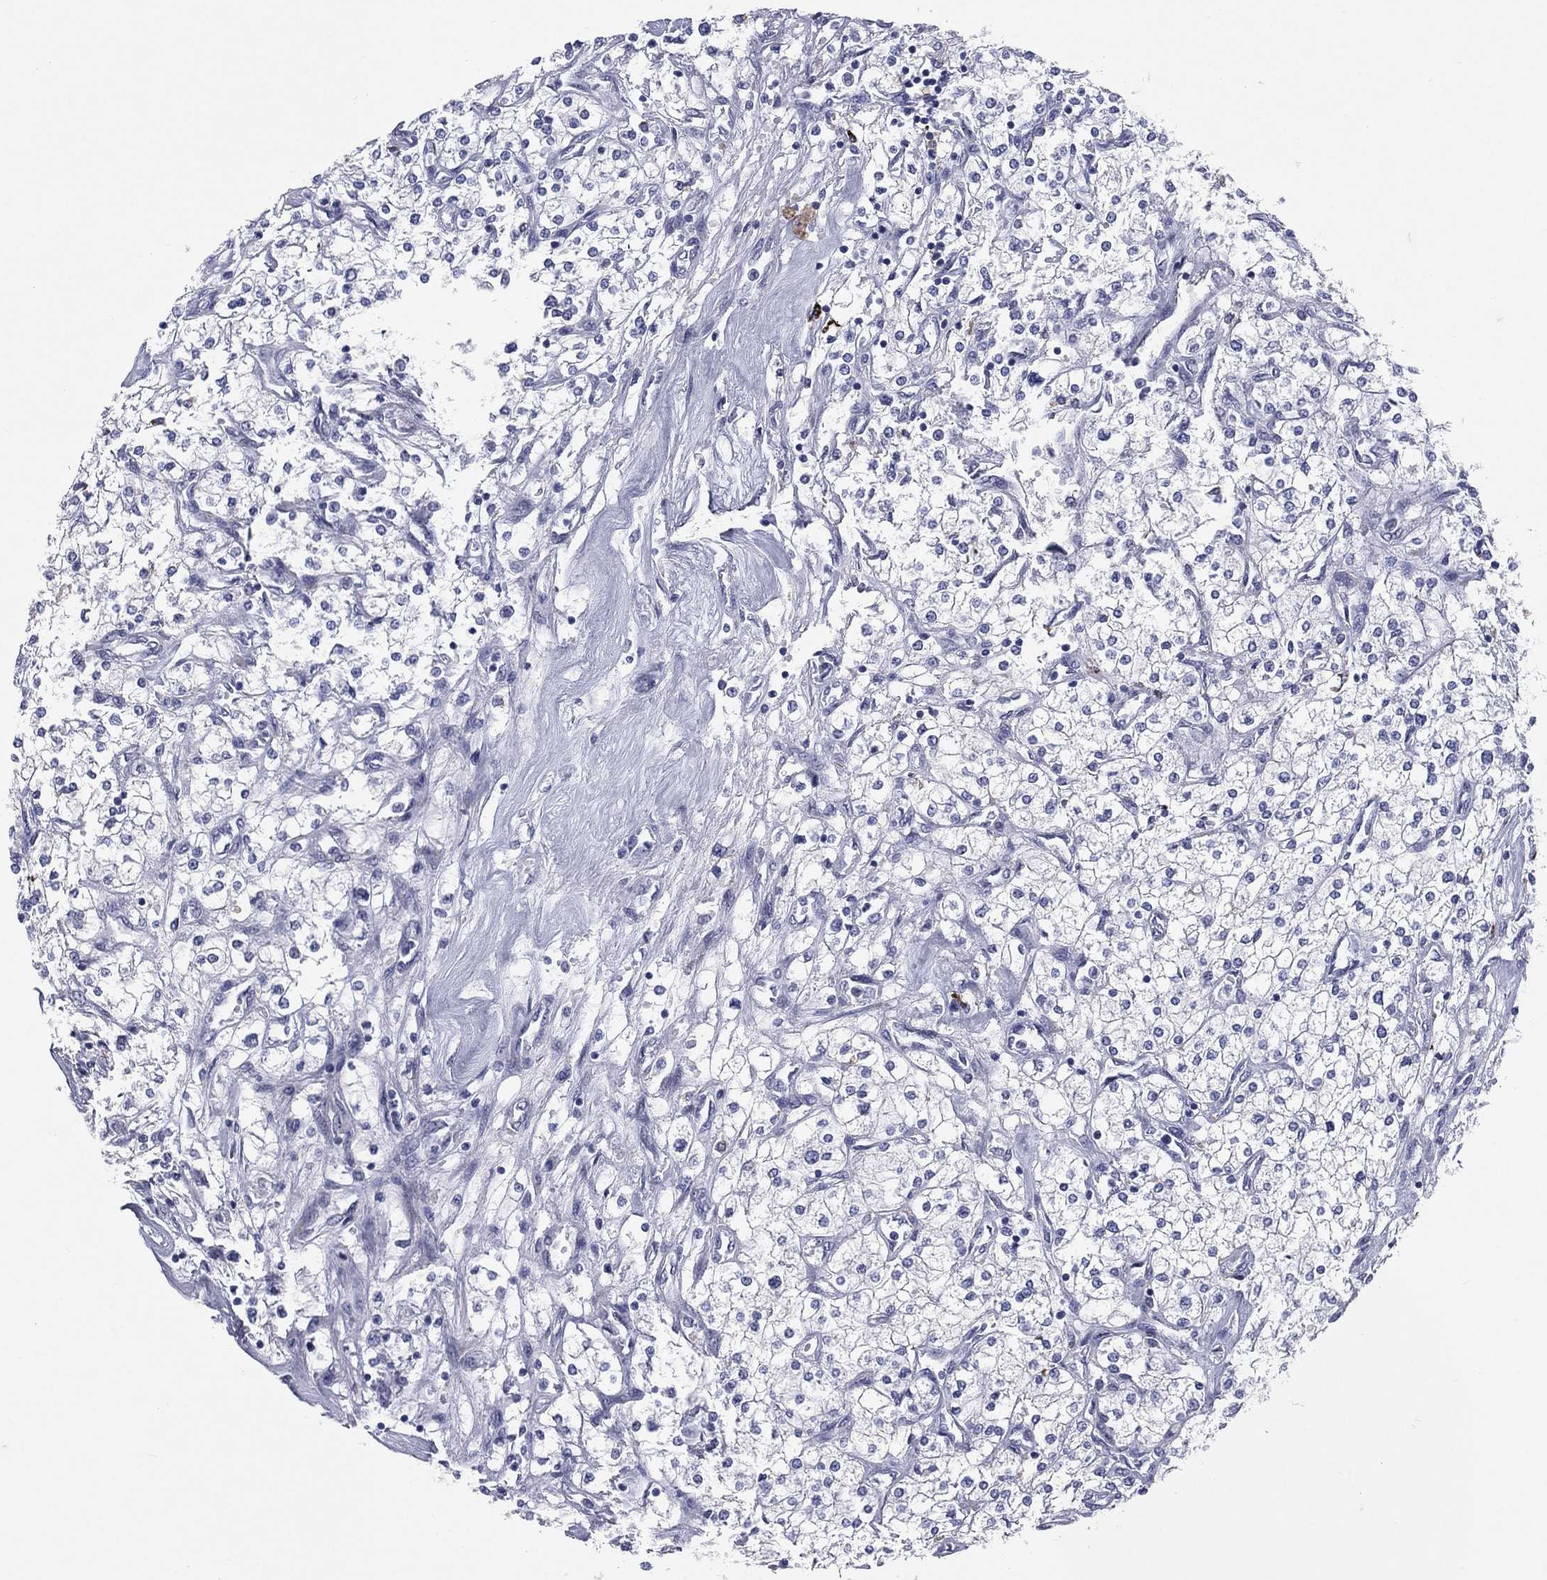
{"staining": {"intensity": "negative", "quantity": "none", "location": "none"}, "tissue": "renal cancer", "cell_type": "Tumor cells", "image_type": "cancer", "snomed": [{"axis": "morphology", "description": "Adenocarcinoma, NOS"}, {"axis": "topography", "description": "Kidney"}], "caption": "Protein analysis of renal cancer reveals no significant positivity in tumor cells.", "gene": "HLA-DOA", "patient": {"sex": "male", "age": 80}}